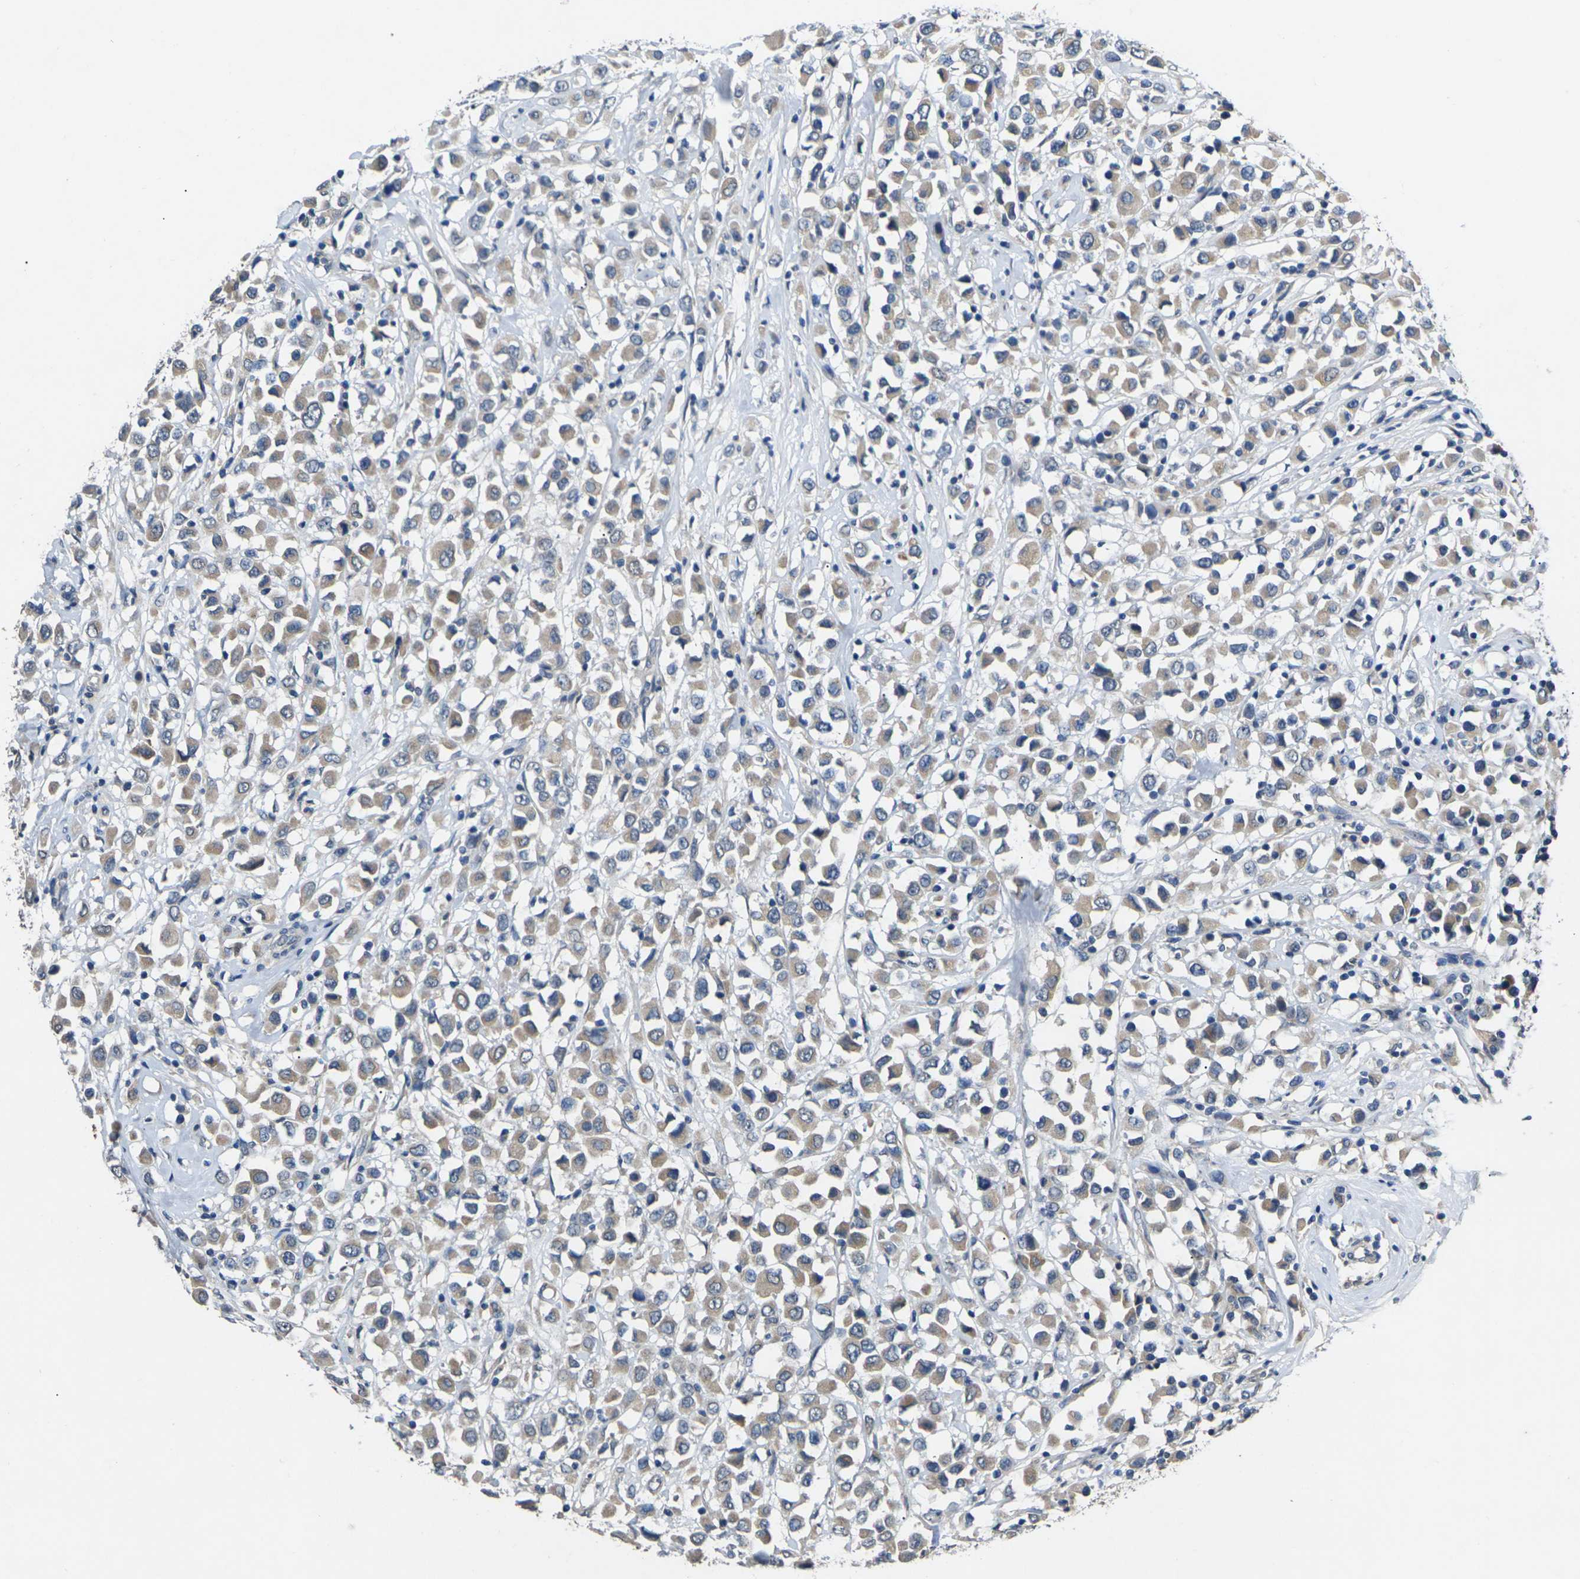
{"staining": {"intensity": "weak", "quantity": ">75%", "location": "cytoplasmic/membranous"}, "tissue": "breast cancer", "cell_type": "Tumor cells", "image_type": "cancer", "snomed": [{"axis": "morphology", "description": "Duct carcinoma"}, {"axis": "topography", "description": "Breast"}], "caption": "DAB (3,3'-diaminobenzidine) immunohistochemical staining of breast cancer (infiltrating ductal carcinoma) shows weak cytoplasmic/membranous protein staining in approximately >75% of tumor cells.", "gene": "SLC2A2", "patient": {"sex": "female", "age": 61}}